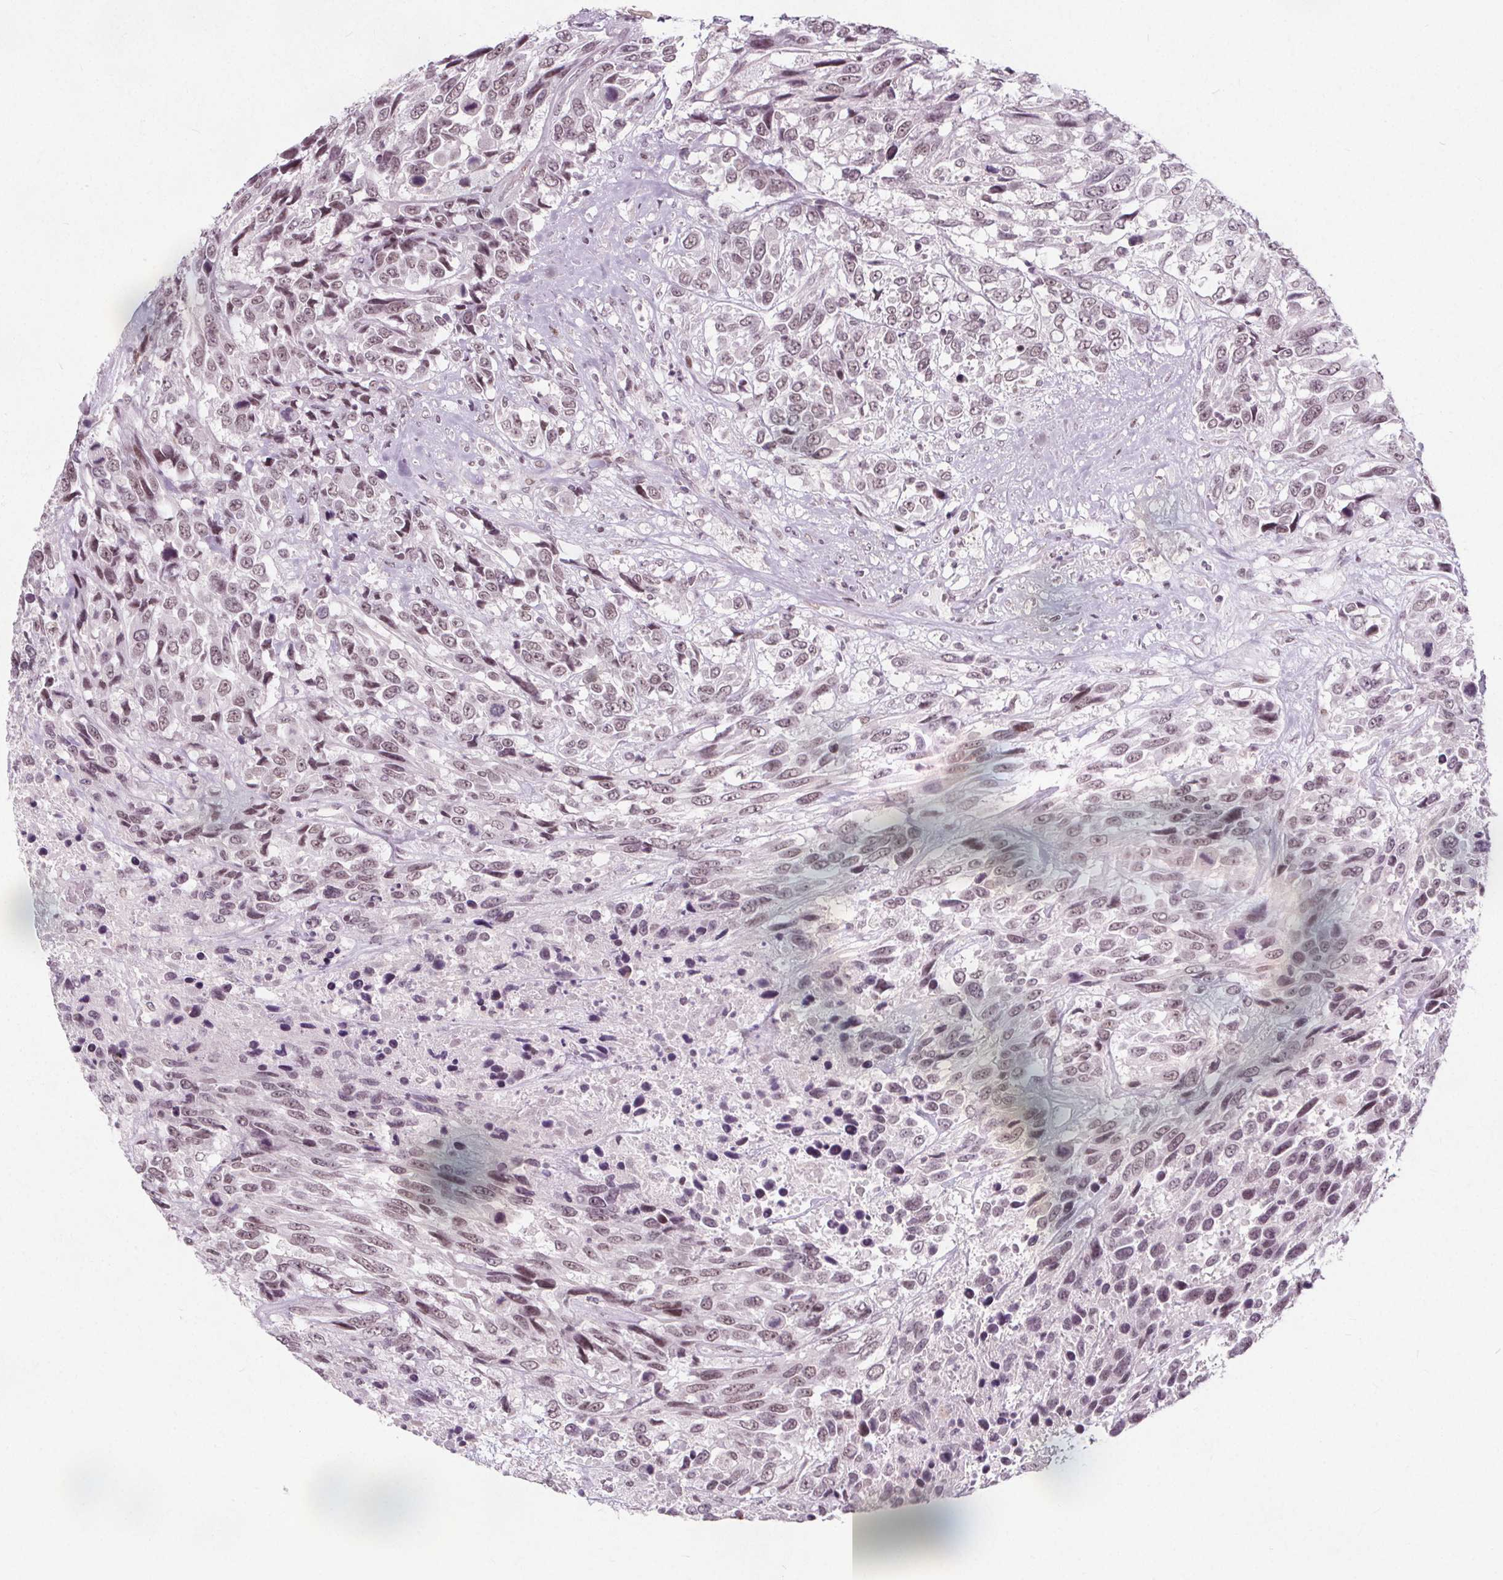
{"staining": {"intensity": "moderate", "quantity": ">75%", "location": "nuclear"}, "tissue": "urothelial cancer", "cell_type": "Tumor cells", "image_type": "cancer", "snomed": [{"axis": "morphology", "description": "Urothelial carcinoma, High grade"}, {"axis": "topography", "description": "Urinary bladder"}], "caption": "The image demonstrates a brown stain indicating the presence of a protein in the nuclear of tumor cells in urothelial cancer. (Brightfield microscopy of DAB IHC at high magnification).", "gene": "TAF6L", "patient": {"sex": "female", "age": 70}}